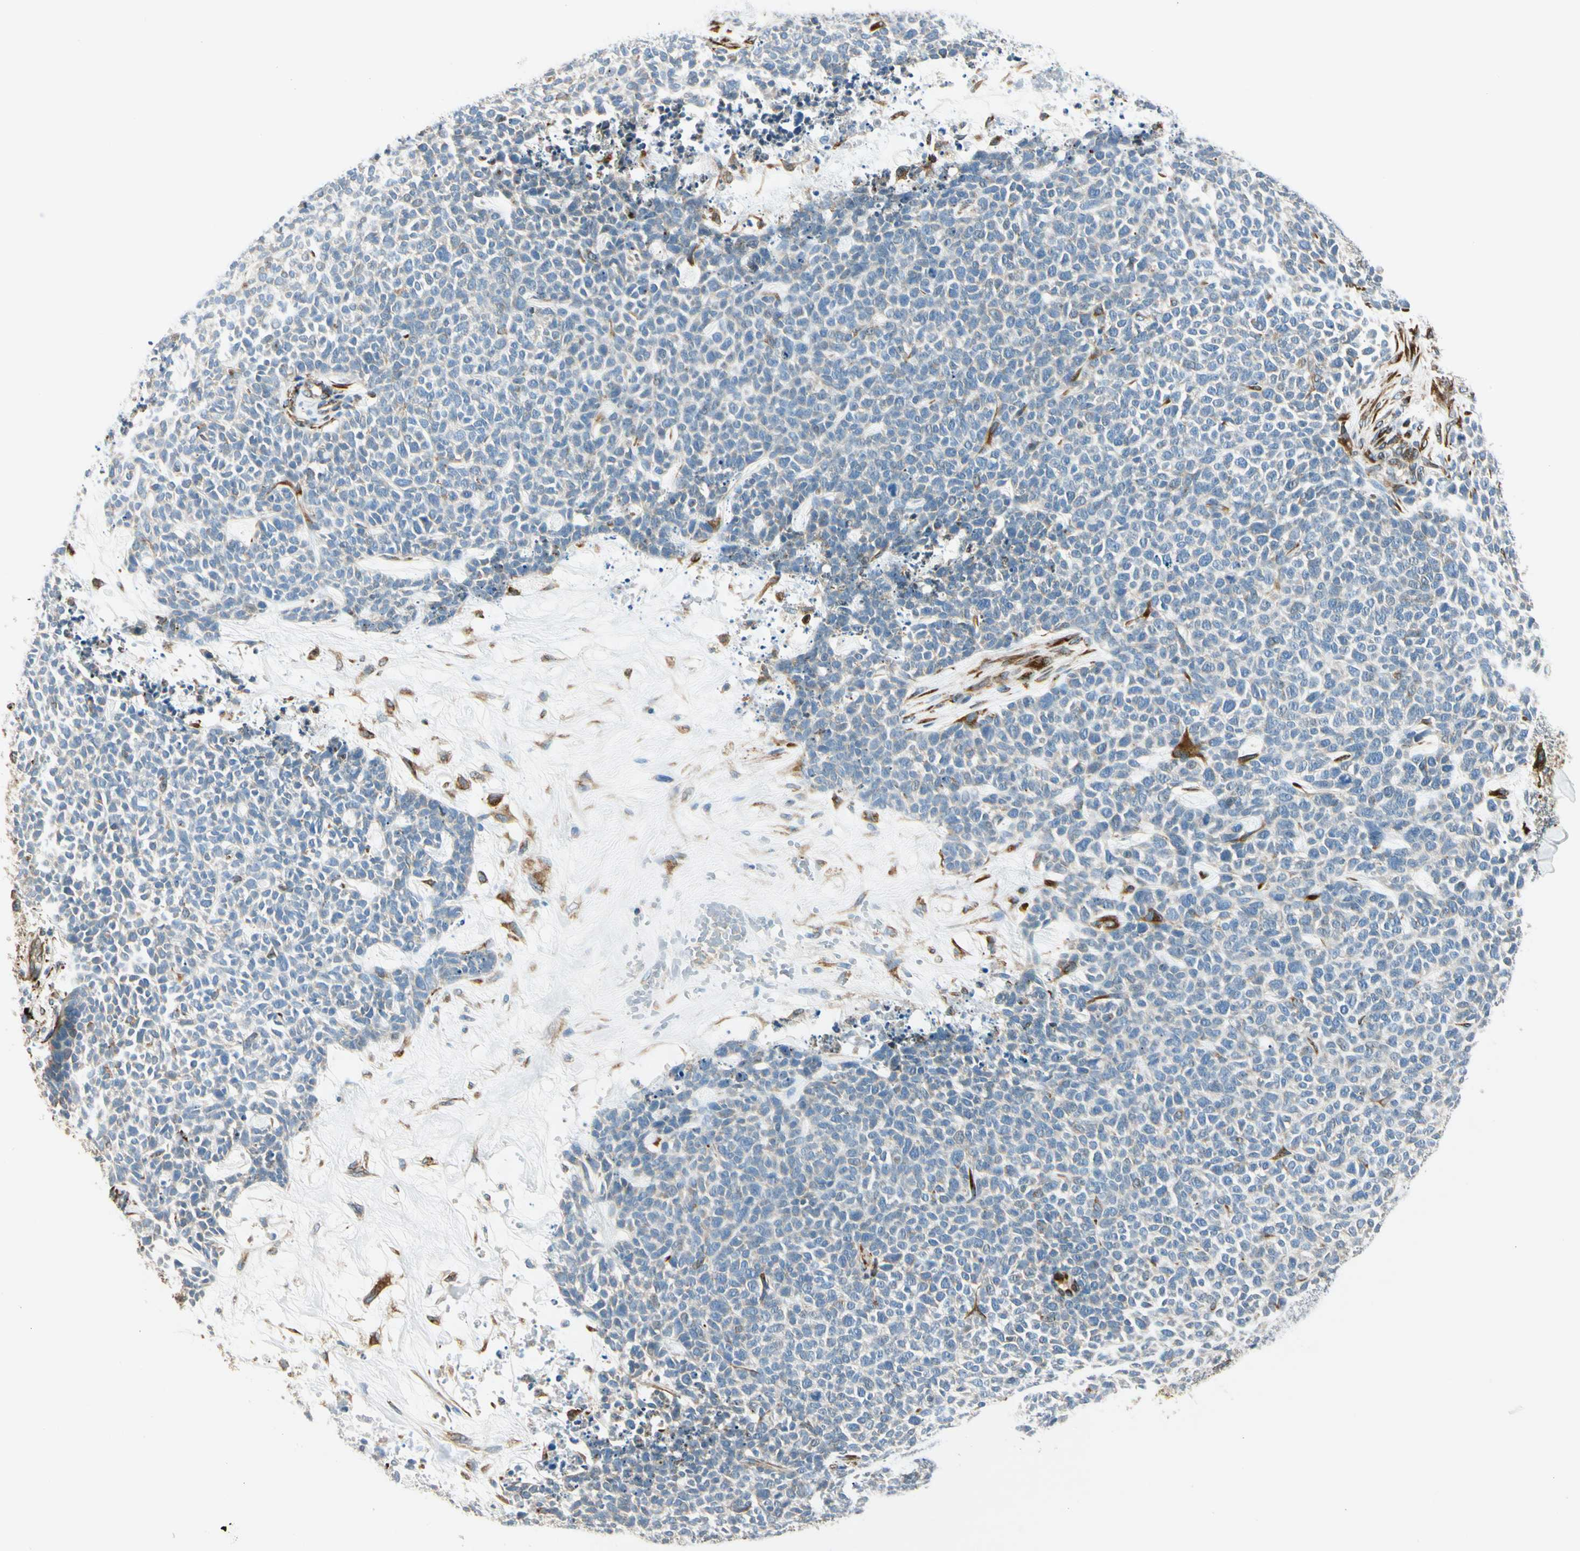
{"staining": {"intensity": "weak", "quantity": "<25%", "location": "cytoplasmic/membranous"}, "tissue": "skin cancer", "cell_type": "Tumor cells", "image_type": "cancer", "snomed": [{"axis": "morphology", "description": "Basal cell carcinoma"}, {"axis": "topography", "description": "Skin"}], "caption": "Immunohistochemical staining of basal cell carcinoma (skin) displays no significant staining in tumor cells. (DAB (3,3'-diaminobenzidine) immunohistochemistry (IHC) visualized using brightfield microscopy, high magnification).", "gene": "FKBP7", "patient": {"sex": "female", "age": 84}}